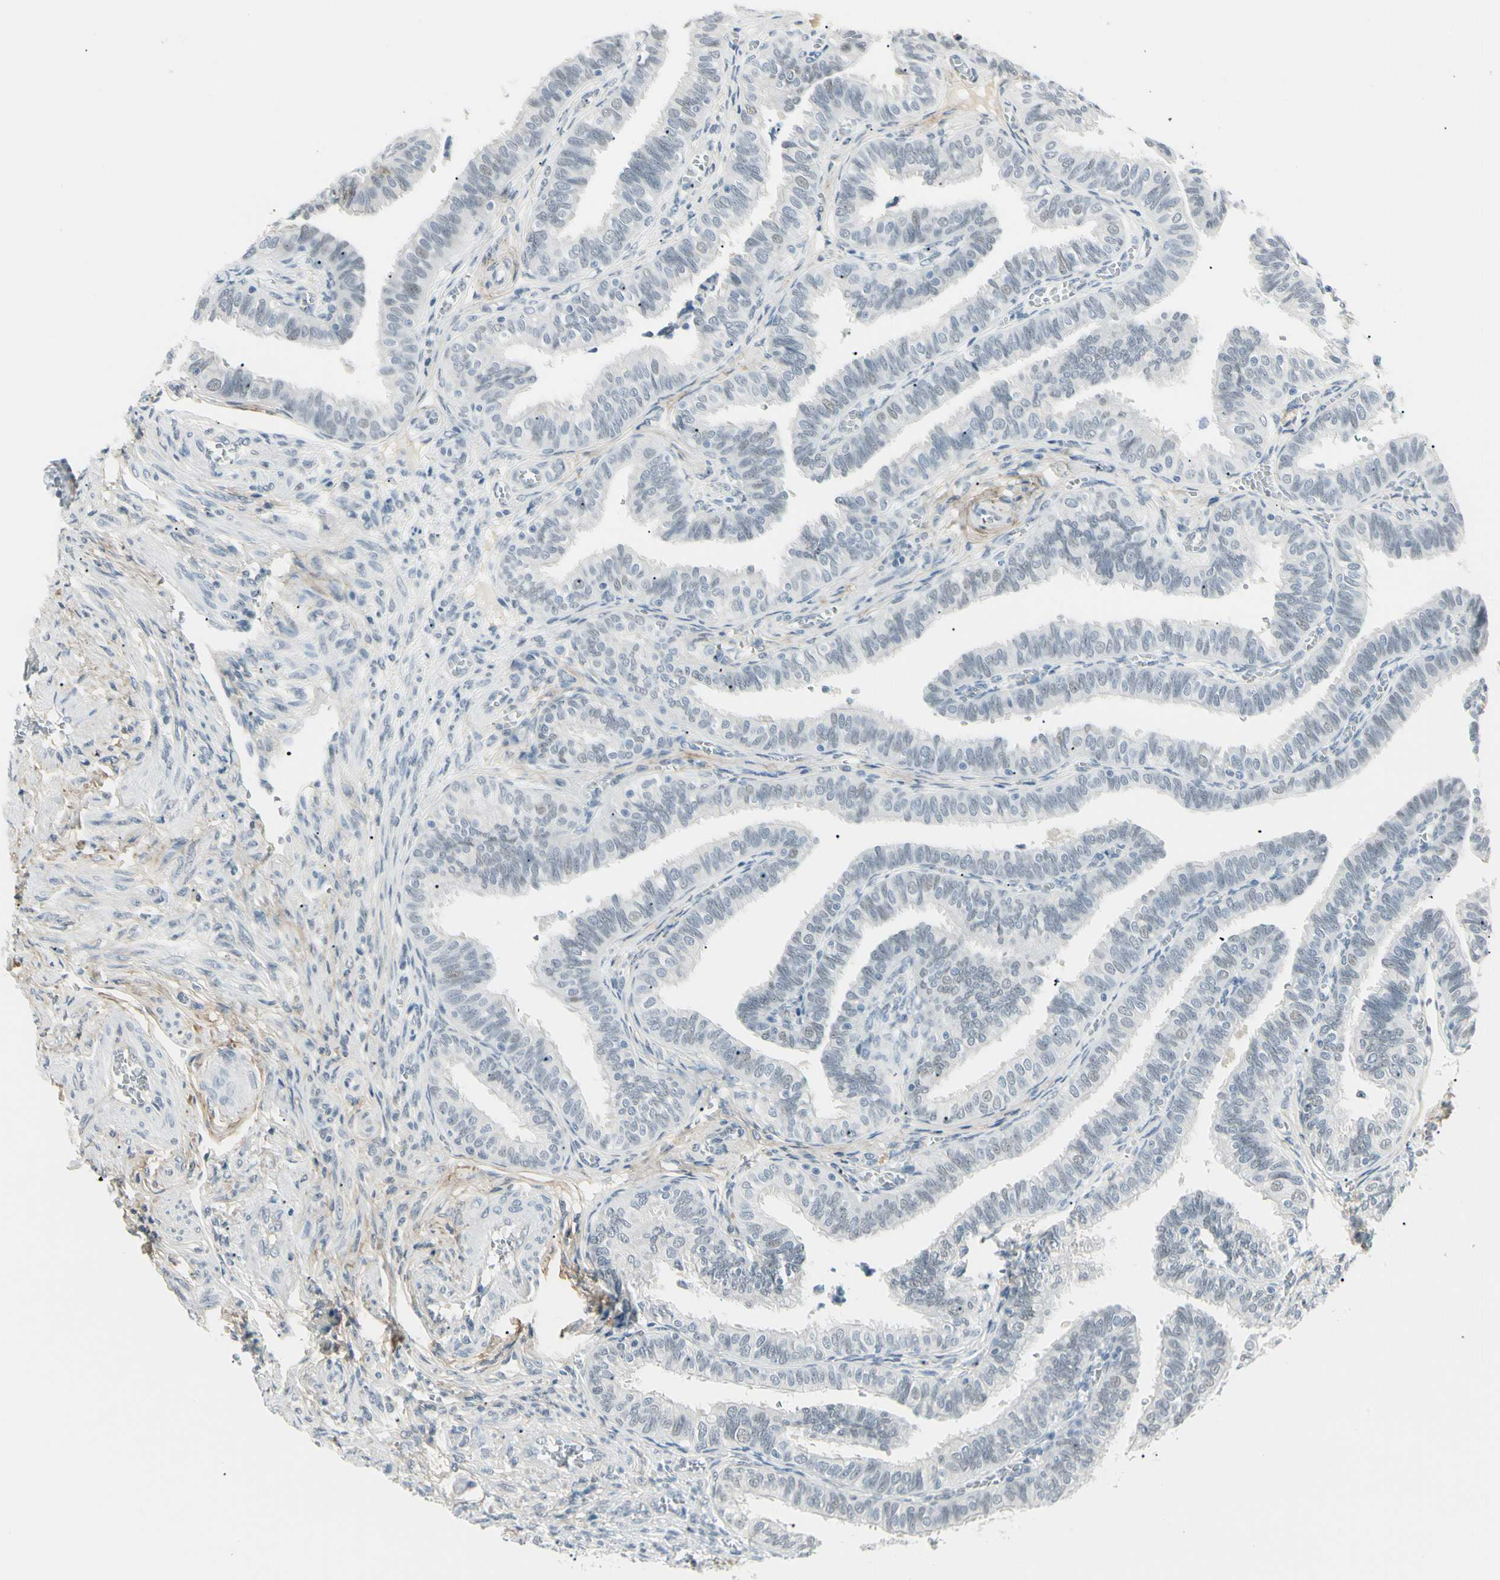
{"staining": {"intensity": "negative", "quantity": "none", "location": "none"}, "tissue": "fallopian tube", "cell_type": "Glandular cells", "image_type": "normal", "snomed": [{"axis": "morphology", "description": "Normal tissue, NOS"}, {"axis": "topography", "description": "Fallopian tube"}], "caption": "Human fallopian tube stained for a protein using IHC exhibits no positivity in glandular cells.", "gene": "ASPN", "patient": {"sex": "female", "age": 46}}